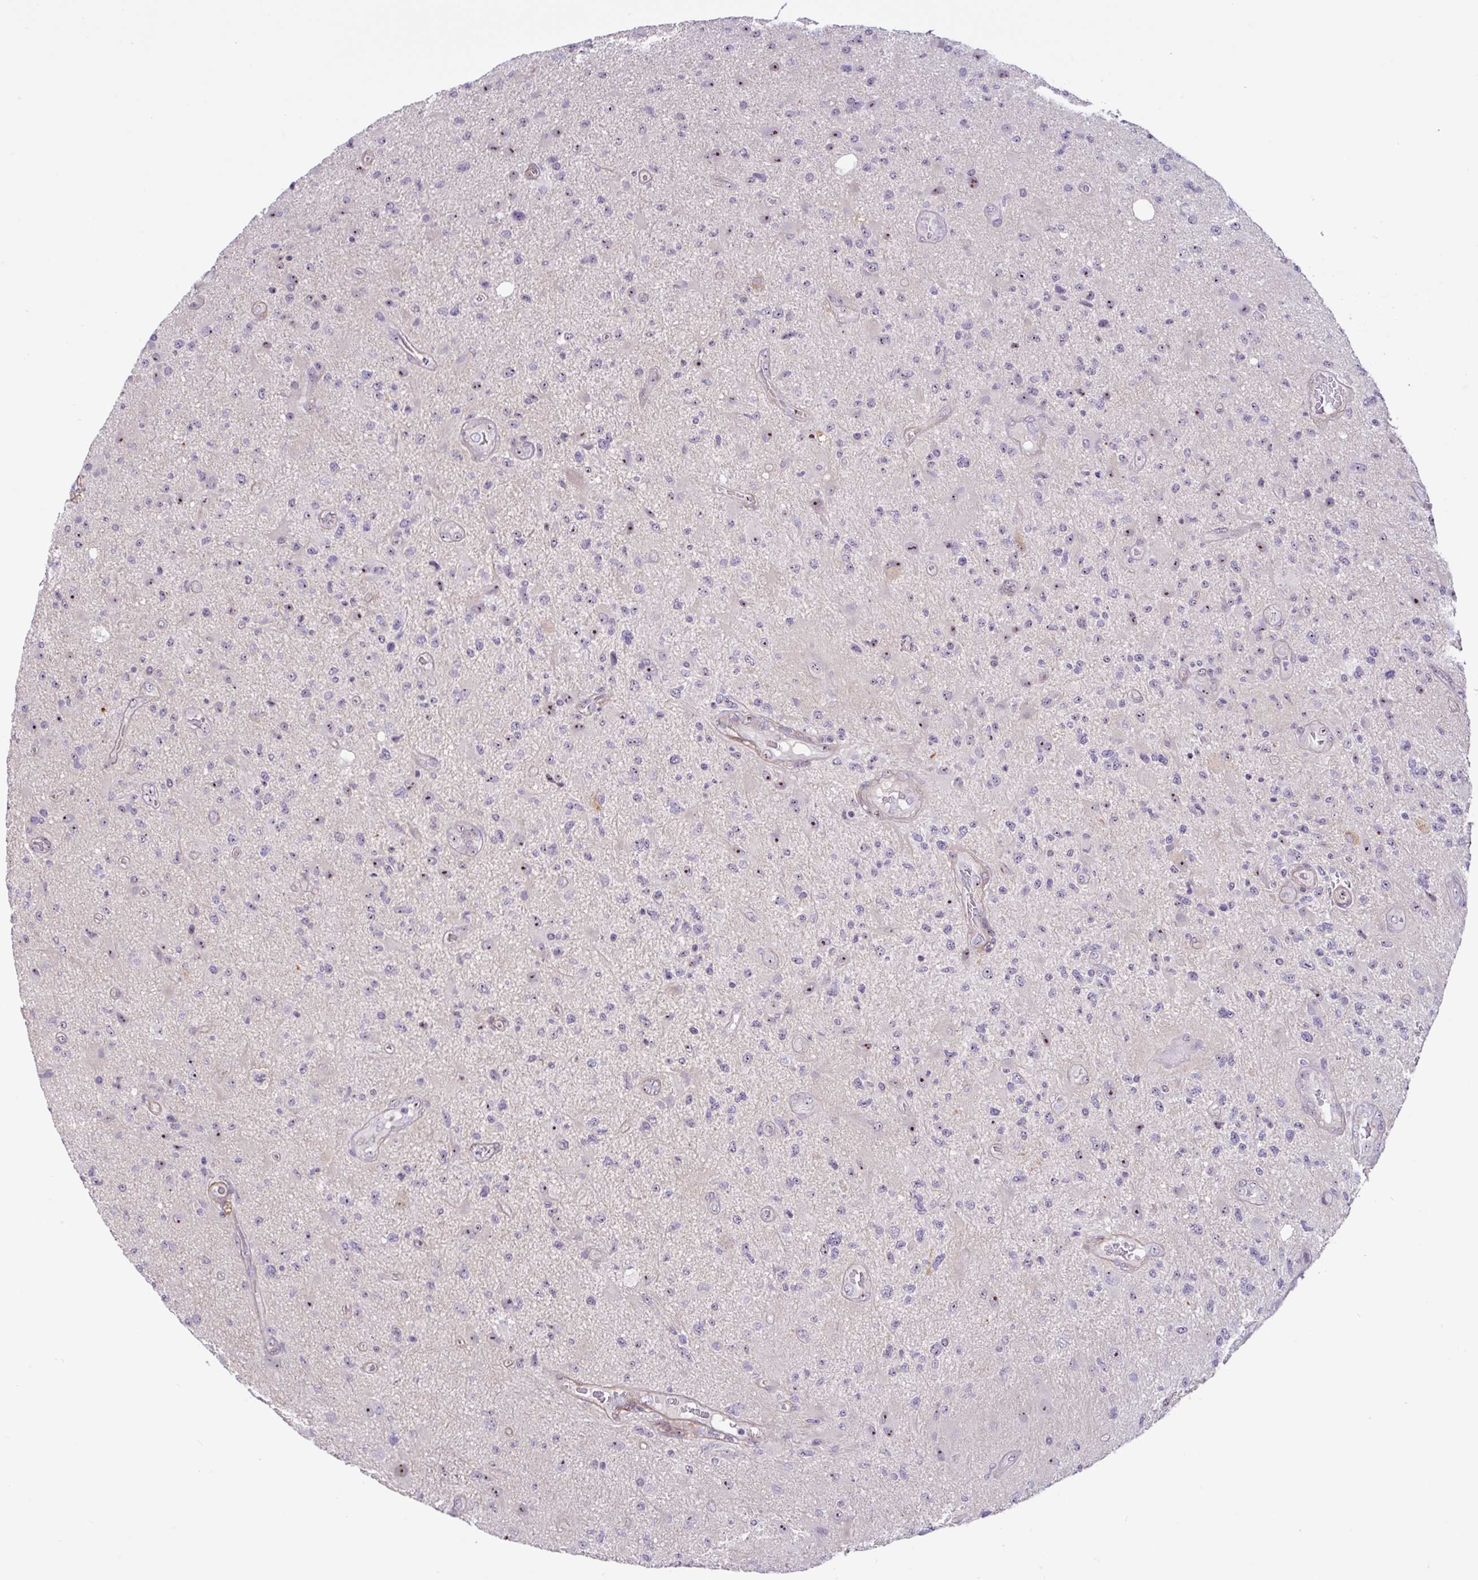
{"staining": {"intensity": "moderate", "quantity": "25%-75%", "location": "nuclear"}, "tissue": "glioma", "cell_type": "Tumor cells", "image_type": "cancer", "snomed": [{"axis": "morphology", "description": "Glioma, malignant, High grade"}, {"axis": "topography", "description": "Brain"}], "caption": "This is a histology image of IHC staining of high-grade glioma (malignant), which shows moderate staining in the nuclear of tumor cells.", "gene": "MXRA8", "patient": {"sex": "male", "age": 67}}